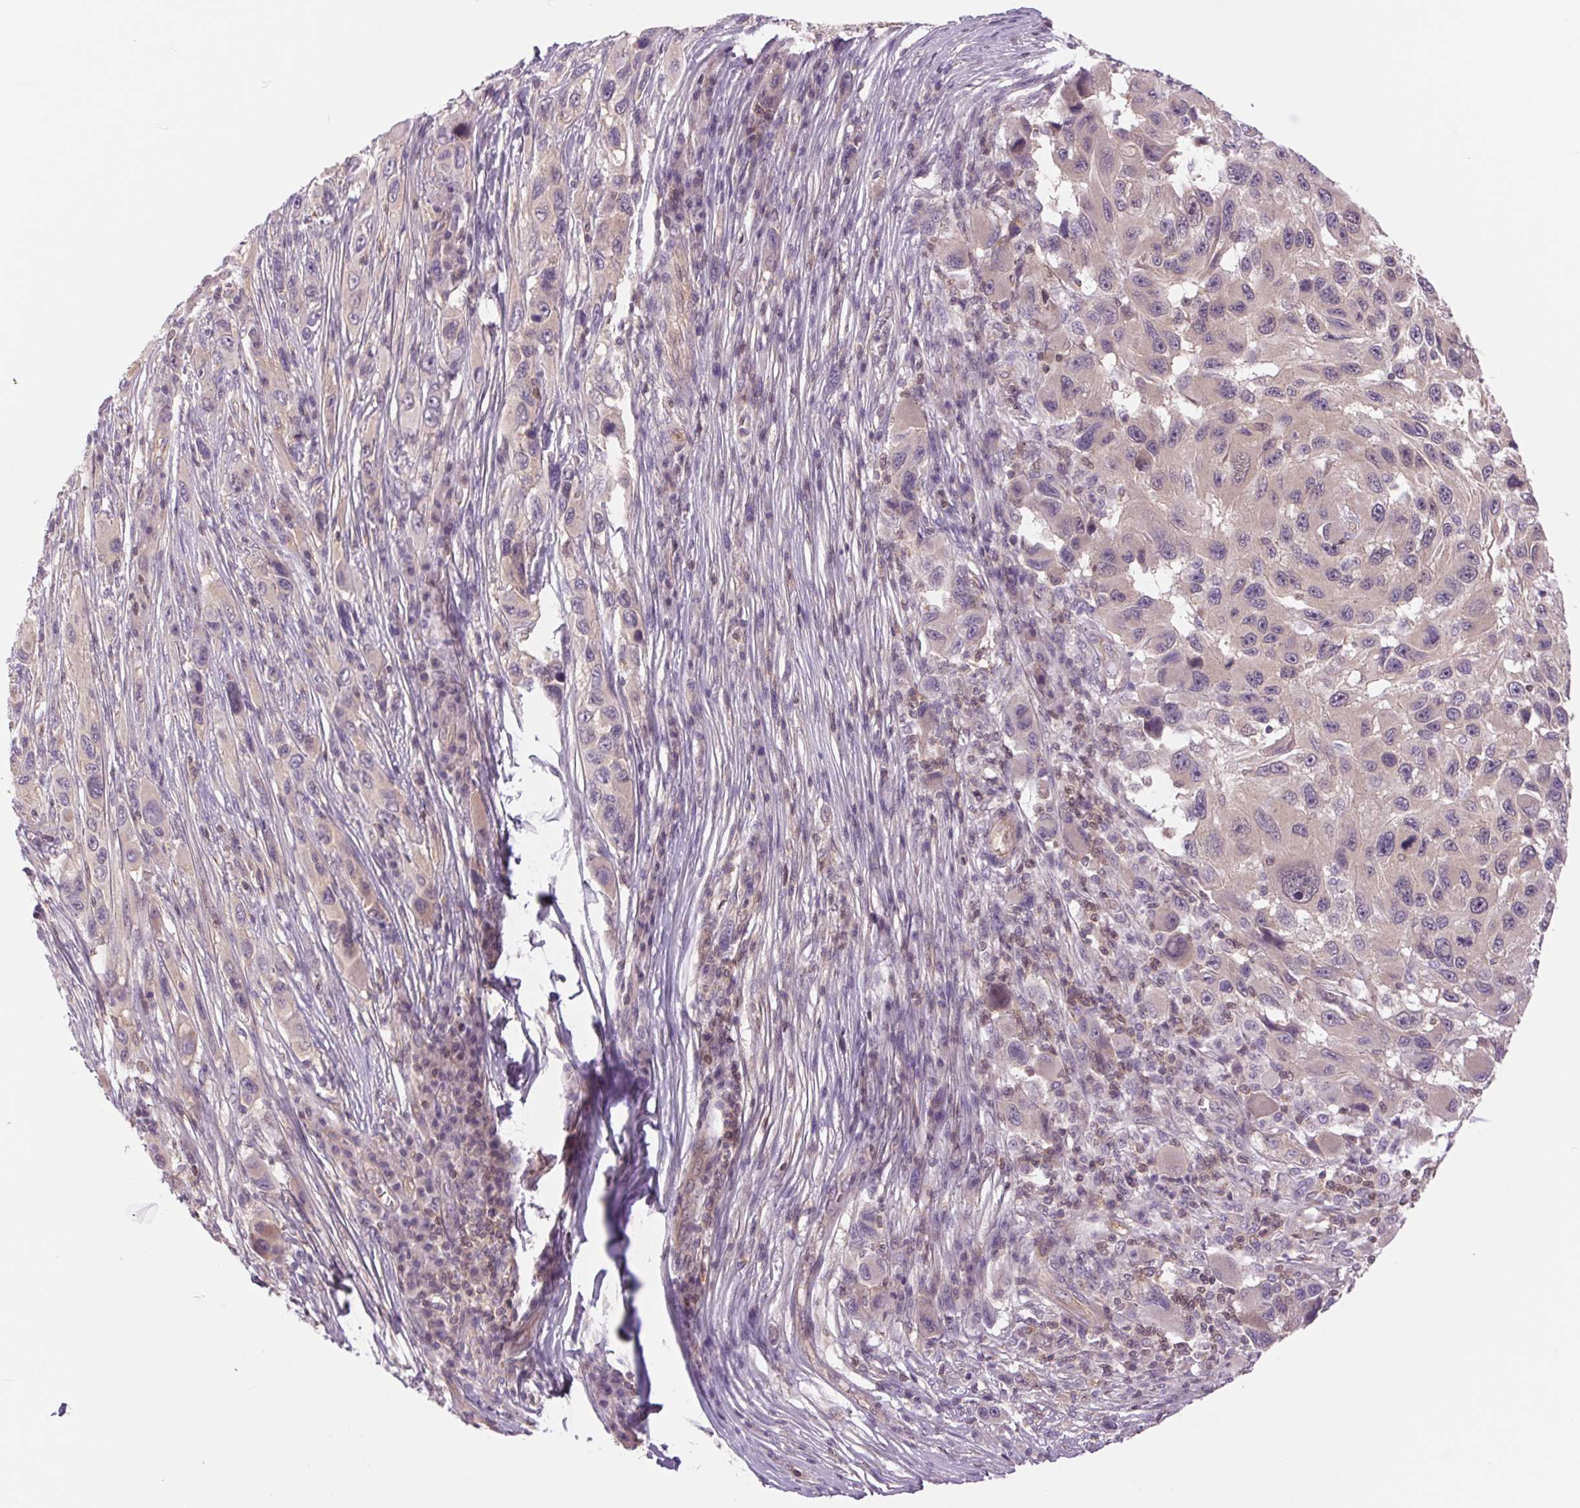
{"staining": {"intensity": "negative", "quantity": "none", "location": "none"}, "tissue": "melanoma", "cell_type": "Tumor cells", "image_type": "cancer", "snomed": [{"axis": "morphology", "description": "Malignant melanoma, NOS"}, {"axis": "topography", "description": "Skin"}], "caption": "There is no significant staining in tumor cells of malignant melanoma.", "gene": "SH3RF2", "patient": {"sex": "male", "age": 53}}